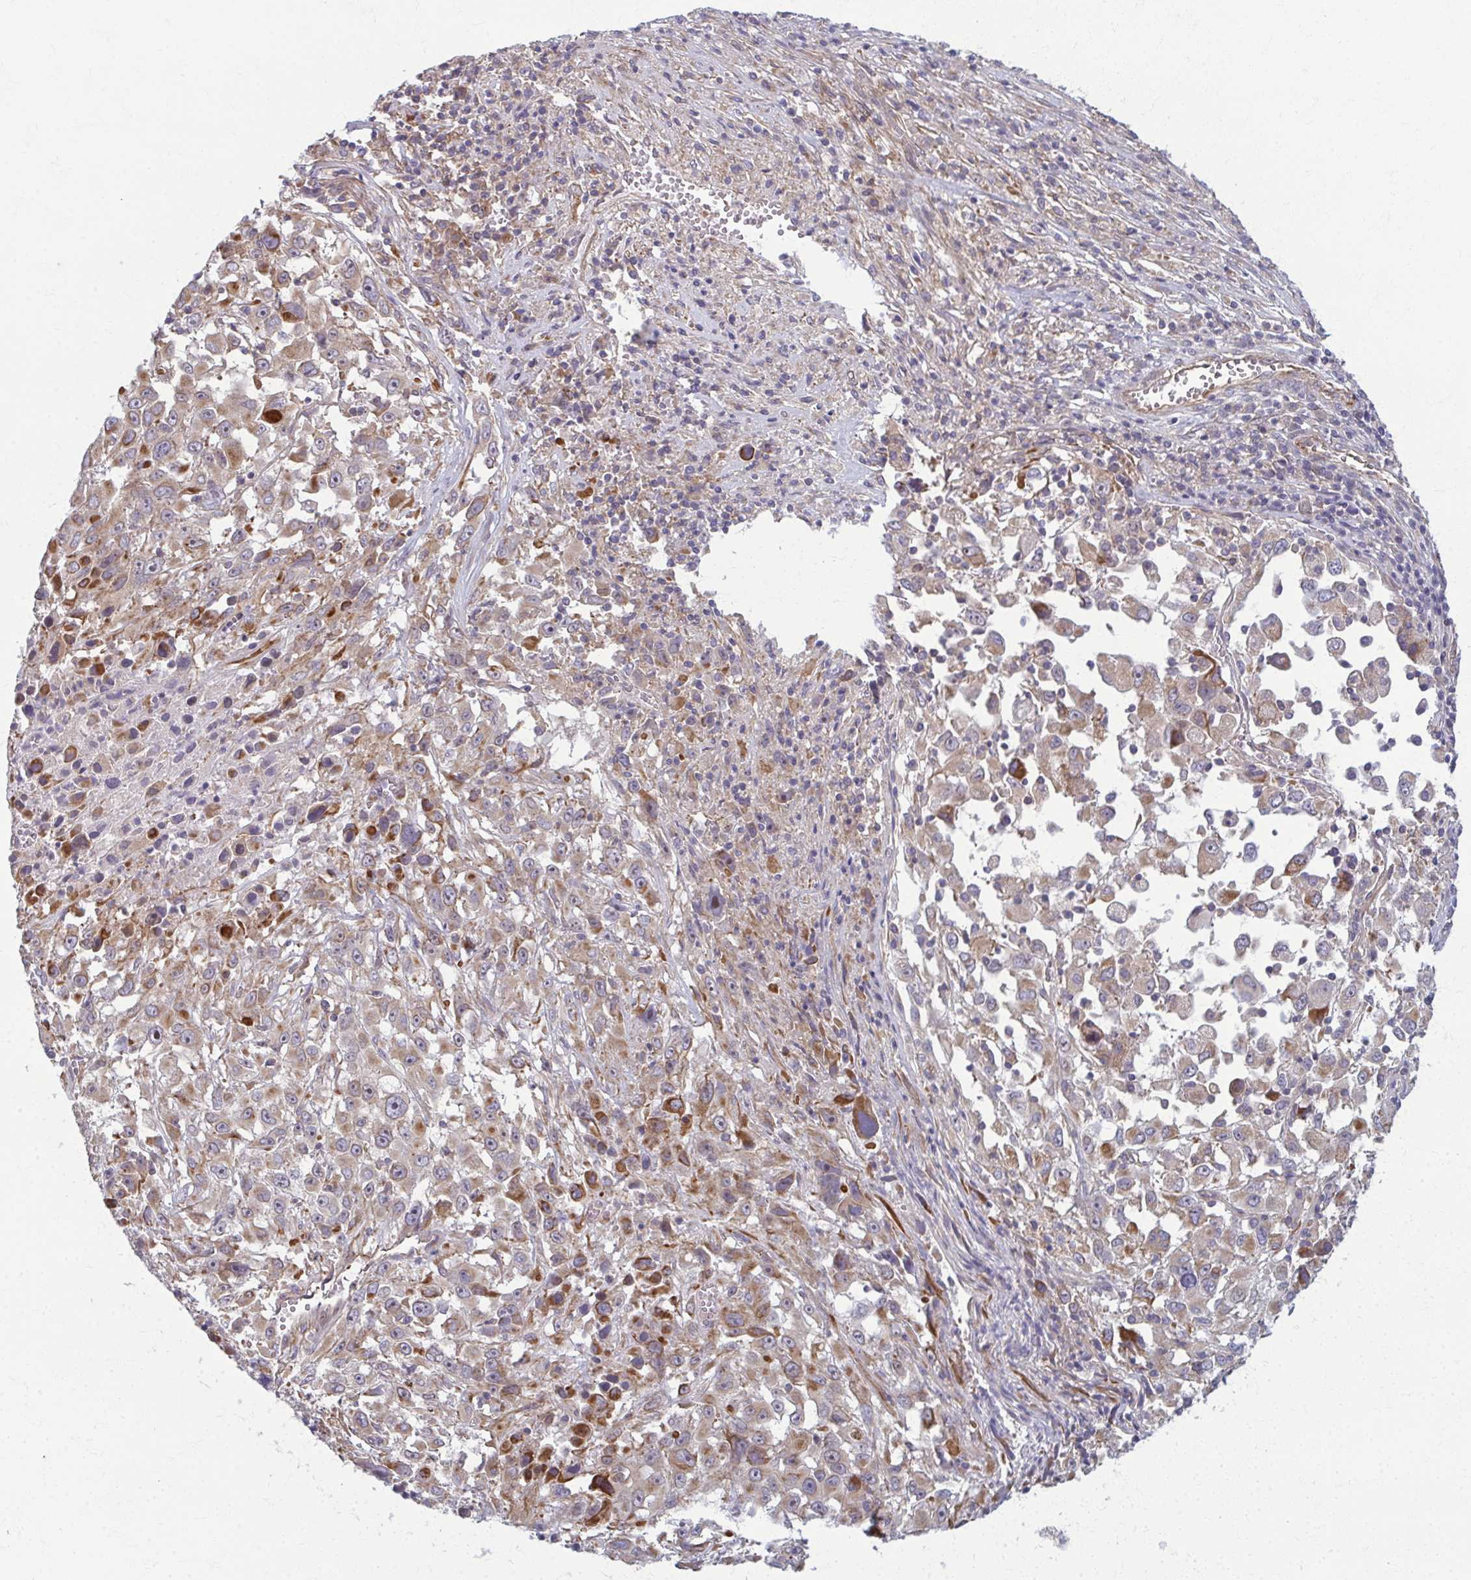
{"staining": {"intensity": "weak", "quantity": "25%-75%", "location": "cytoplasmic/membranous"}, "tissue": "melanoma", "cell_type": "Tumor cells", "image_type": "cancer", "snomed": [{"axis": "morphology", "description": "Malignant melanoma, Metastatic site"}, {"axis": "topography", "description": "Soft tissue"}], "caption": "DAB immunohistochemical staining of human malignant melanoma (metastatic site) exhibits weak cytoplasmic/membranous protein staining in about 25%-75% of tumor cells.", "gene": "EID2B", "patient": {"sex": "male", "age": 50}}